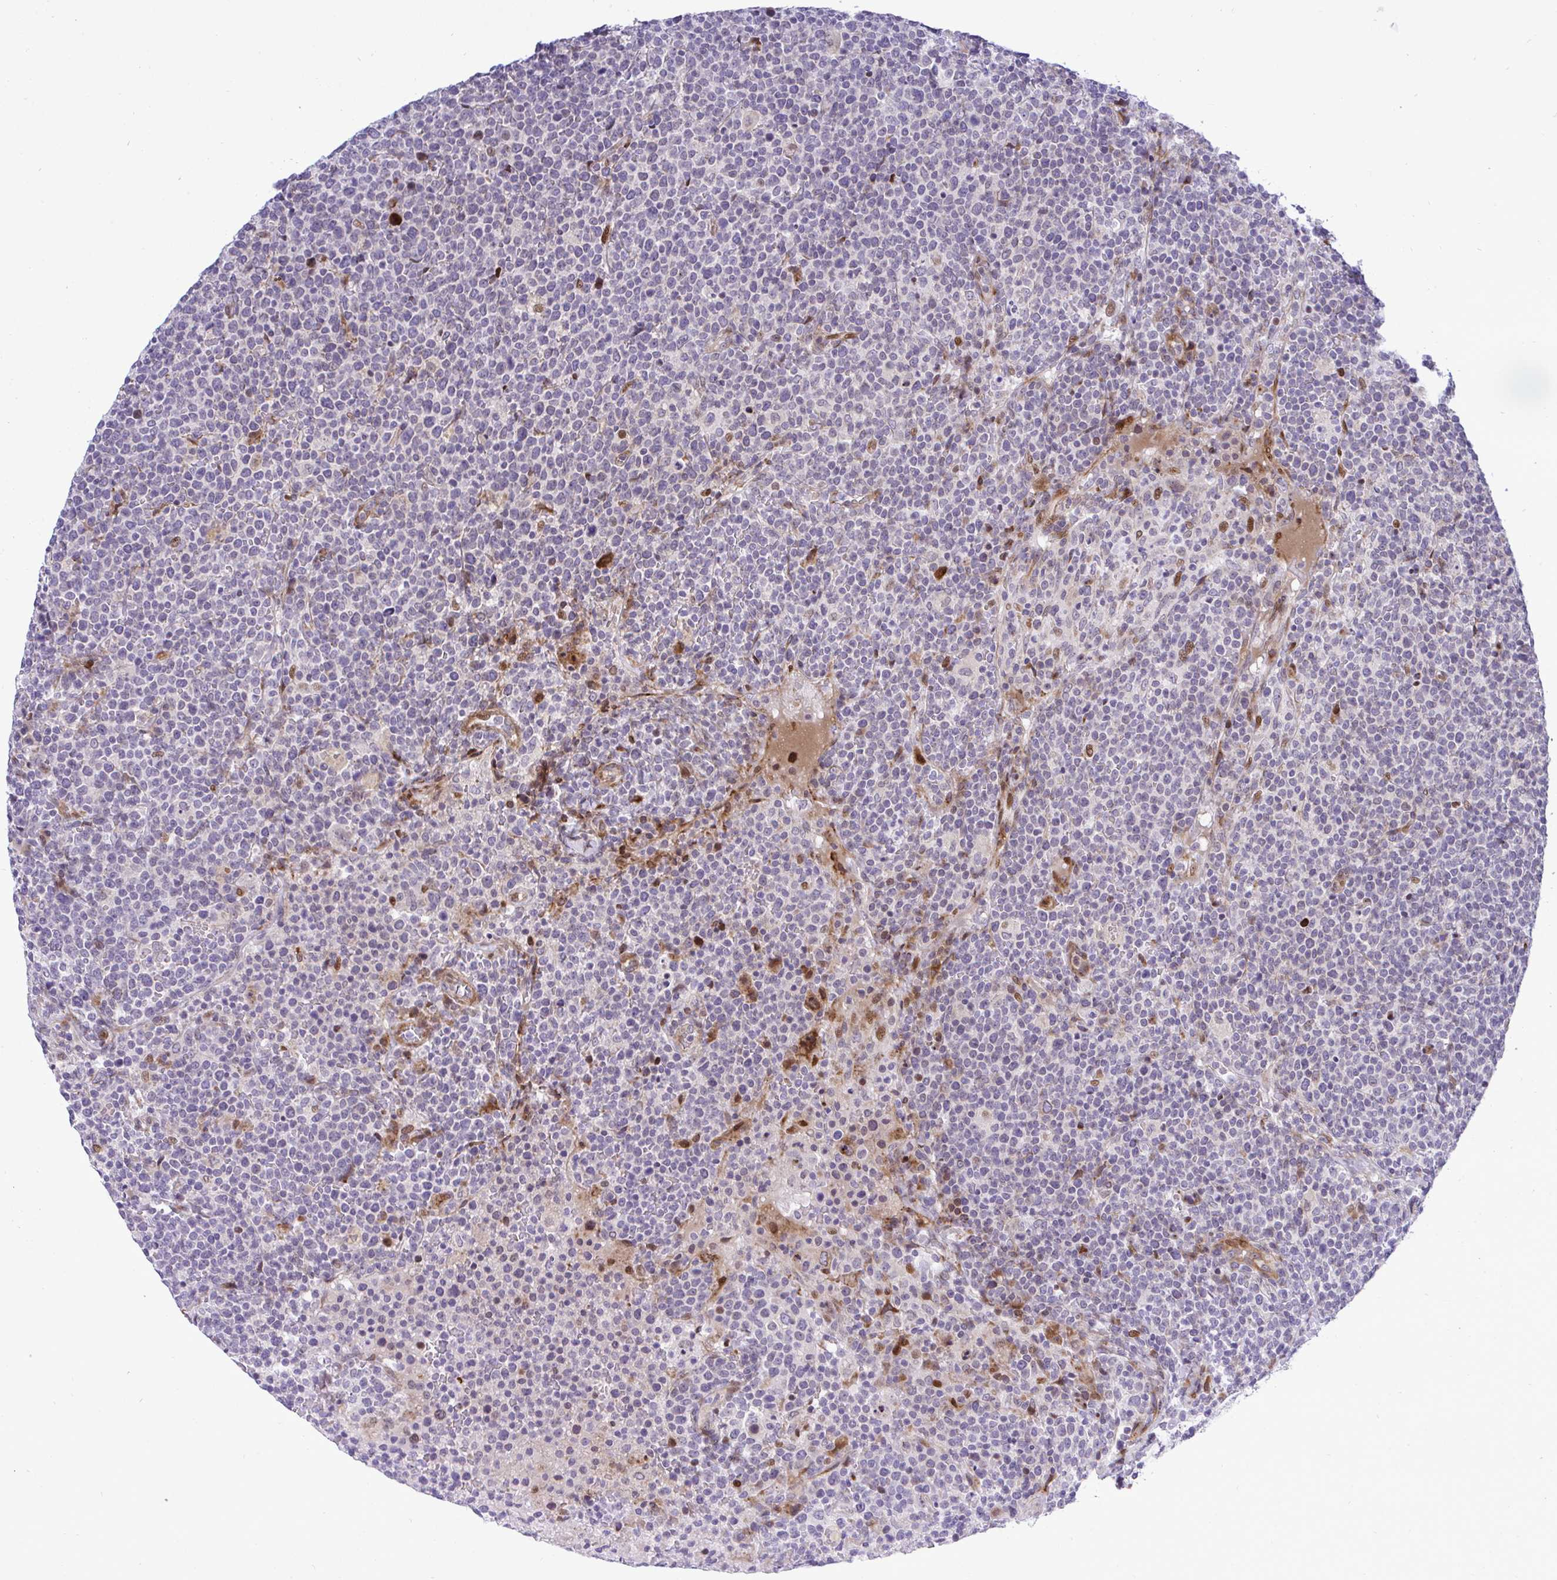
{"staining": {"intensity": "negative", "quantity": "none", "location": "none"}, "tissue": "lymphoma", "cell_type": "Tumor cells", "image_type": "cancer", "snomed": [{"axis": "morphology", "description": "Malignant lymphoma, non-Hodgkin's type, High grade"}, {"axis": "topography", "description": "Lymph node"}], "caption": "Lymphoma was stained to show a protein in brown. There is no significant staining in tumor cells.", "gene": "CASTOR2", "patient": {"sex": "male", "age": 61}}